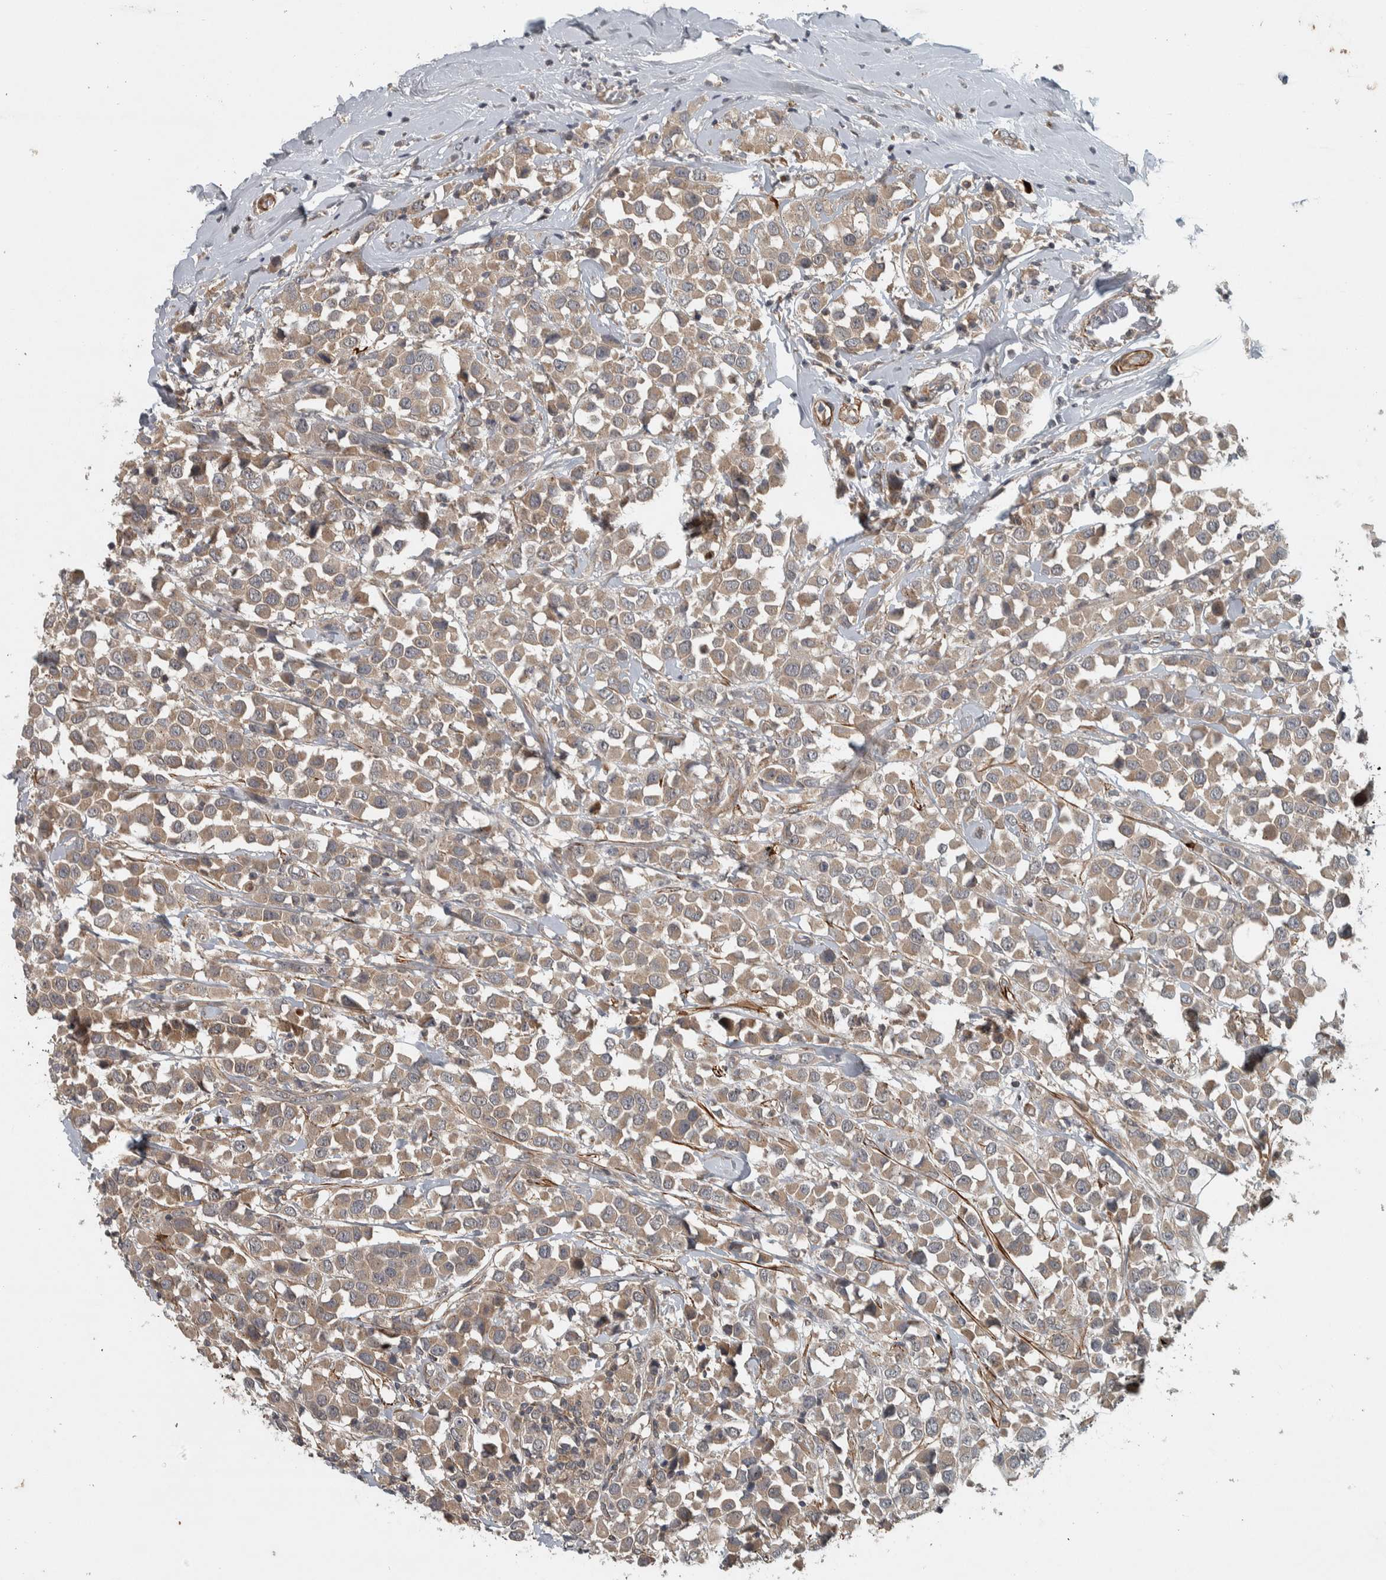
{"staining": {"intensity": "weak", "quantity": ">75%", "location": "cytoplasmic/membranous"}, "tissue": "breast cancer", "cell_type": "Tumor cells", "image_type": "cancer", "snomed": [{"axis": "morphology", "description": "Duct carcinoma"}, {"axis": "topography", "description": "Breast"}], "caption": "Breast cancer tissue exhibits weak cytoplasmic/membranous positivity in approximately >75% of tumor cells (DAB = brown stain, brightfield microscopy at high magnification).", "gene": "LBHD1", "patient": {"sex": "female", "age": 61}}